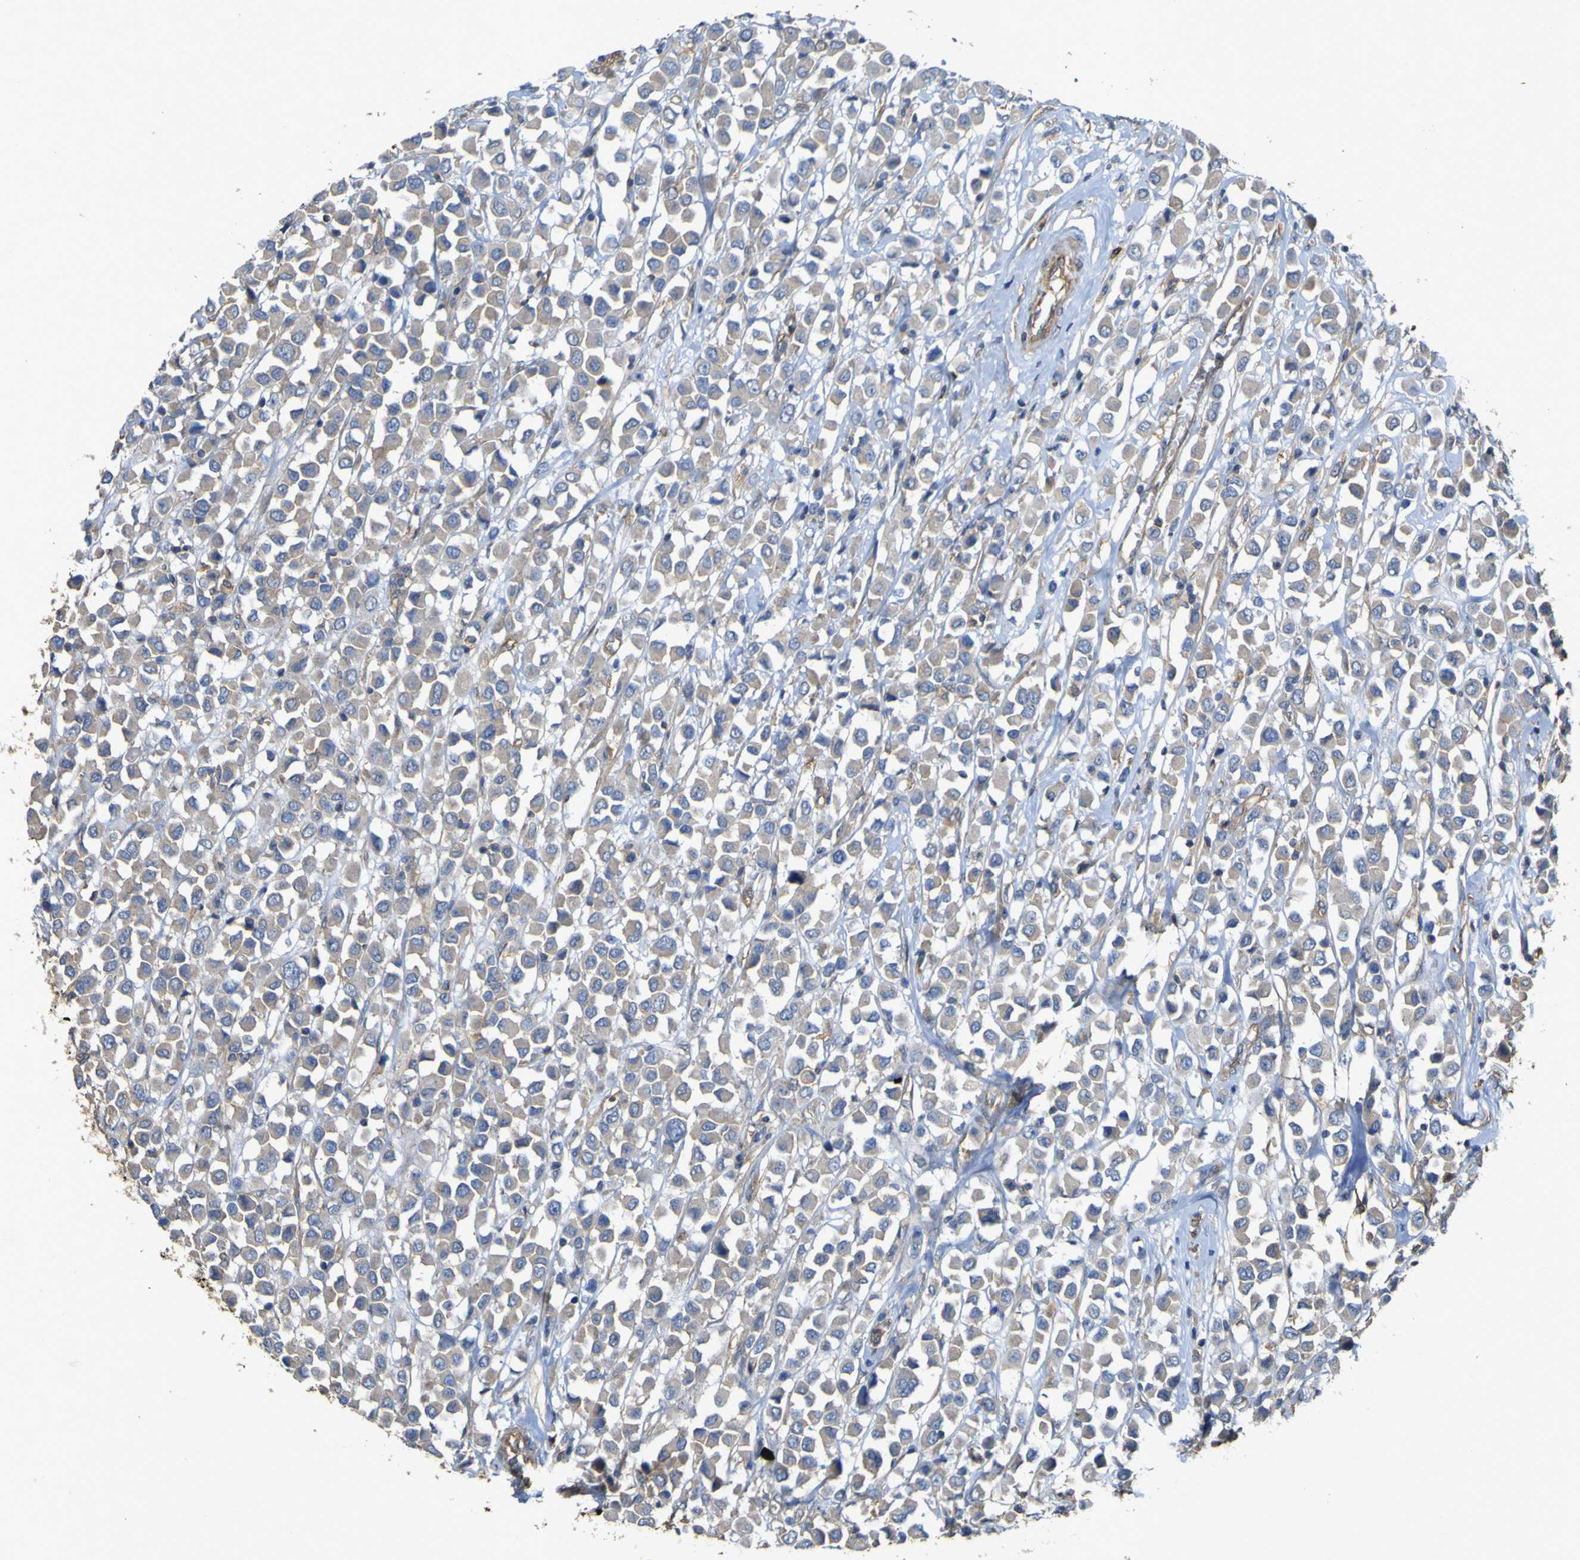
{"staining": {"intensity": "weak", "quantity": ">75%", "location": "cytoplasmic/membranous"}, "tissue": "breast cancer", "cell_type": "Tumor cells", "image_type": "cancer", "snomed": [{"axis": "morphology", "description": "Duct carcinoma"}, {"axis": "topography", "description": "Breast"}], "caption": "A high-resolution histopathology image shows immunohistochemistry (IHC) staining of infiltrating ductal carcinoma (breast), which exhibits weak cytoplasmic/membranous staining in about >75% of tumor cells.", "gene": "TNFSF15", "patient": {"sex": "female", "age": 61}}